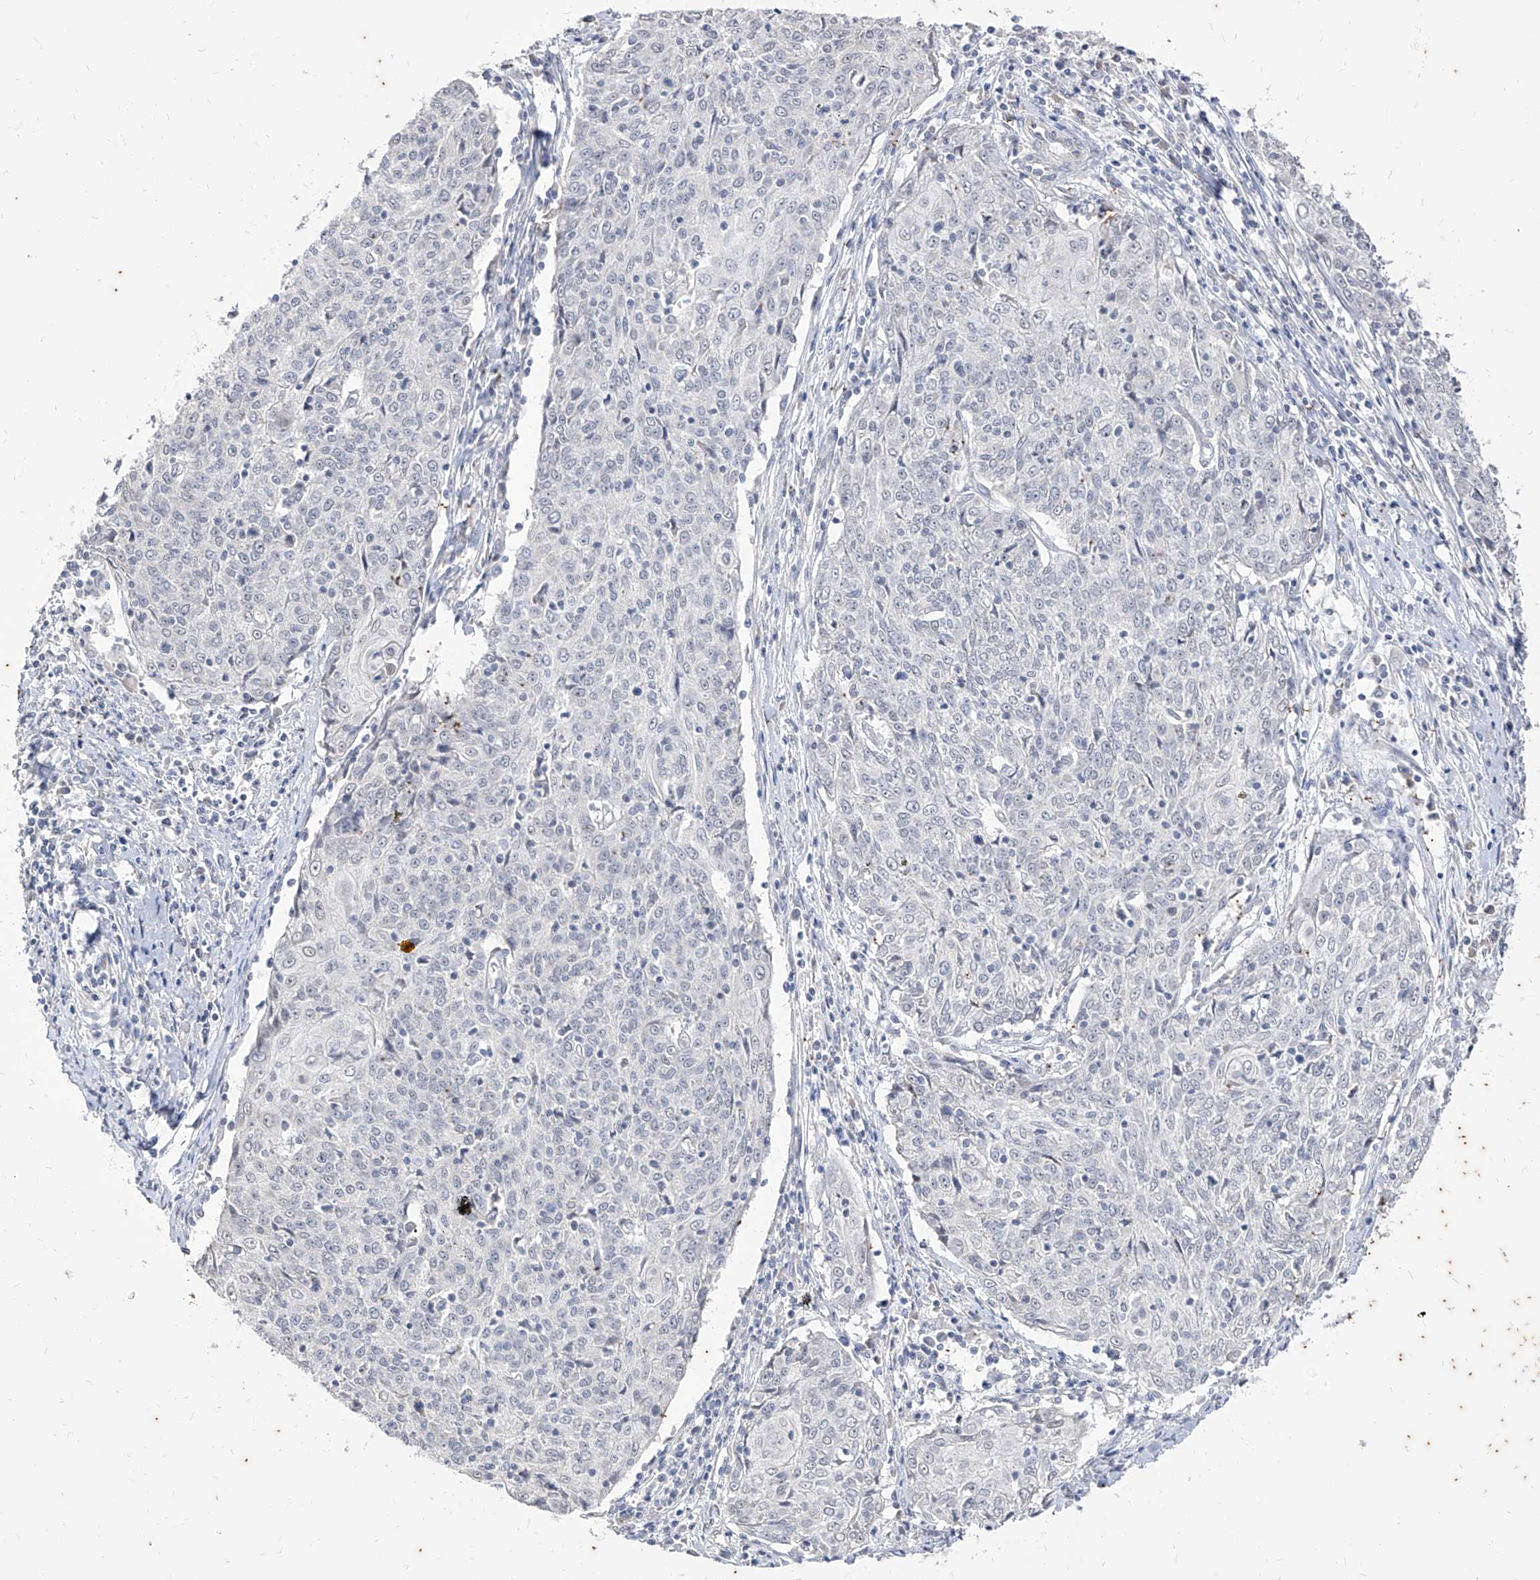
{"staining": {"intensity": "negative", "quantity": "none", "location": "none"}, "tissue": "cervical cancer", "cell_type": "Tumor cells", "image_type": "cancer", "snomed": [{"axis": "morphology", "description": "Squamous cell carcinoma, NOS"}, {"axis": "topography", "description": "Cervix"}], "caption": "There is no significant staining in tumor cells of cervical squamous cell carcinoma.", "gene": "PHF20L1", "patient": {"sex": "female", "age": 48}}